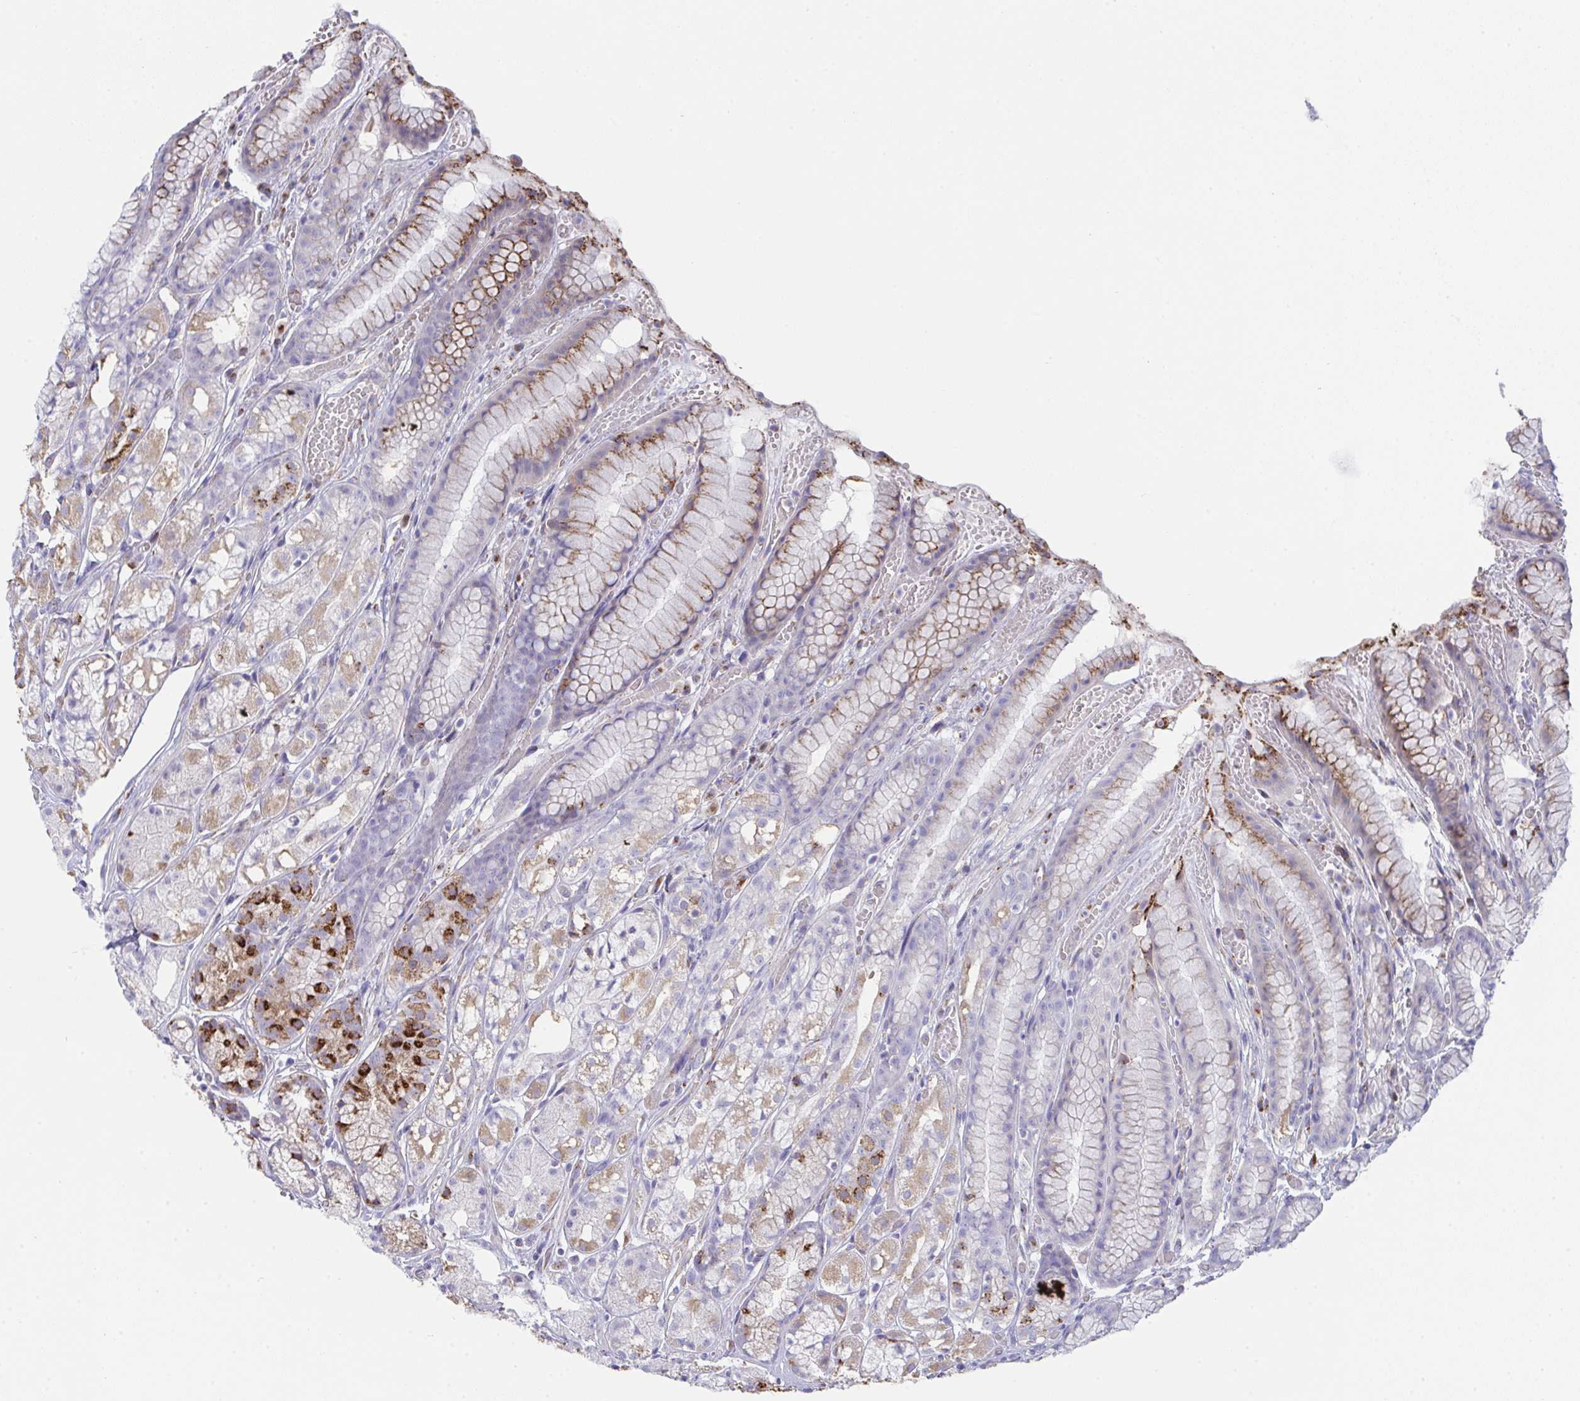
{"staining": {"intensity": "strong", "quantity": "<25%", "location": "cytoplasmic/membranous"}, "tissue": "stomach", "cell_type": "Glandular cells", "image_type": "normal", "snomed": [{"axis": "morphology", "description": "Normal tissue, NOS"}, {"axis": "topography", "description": "Smooth muscle"}, {"axis": "topography", "description": "Stomach"}], "caption": "About <25% of glandular cells in normal human stomach demonstrate strong cytoplasmic/membranous protein staining as visualized by brown immunohistochemical staining.", "gene": "MIA3", "patient": {"sex": "male", "age": 70}}